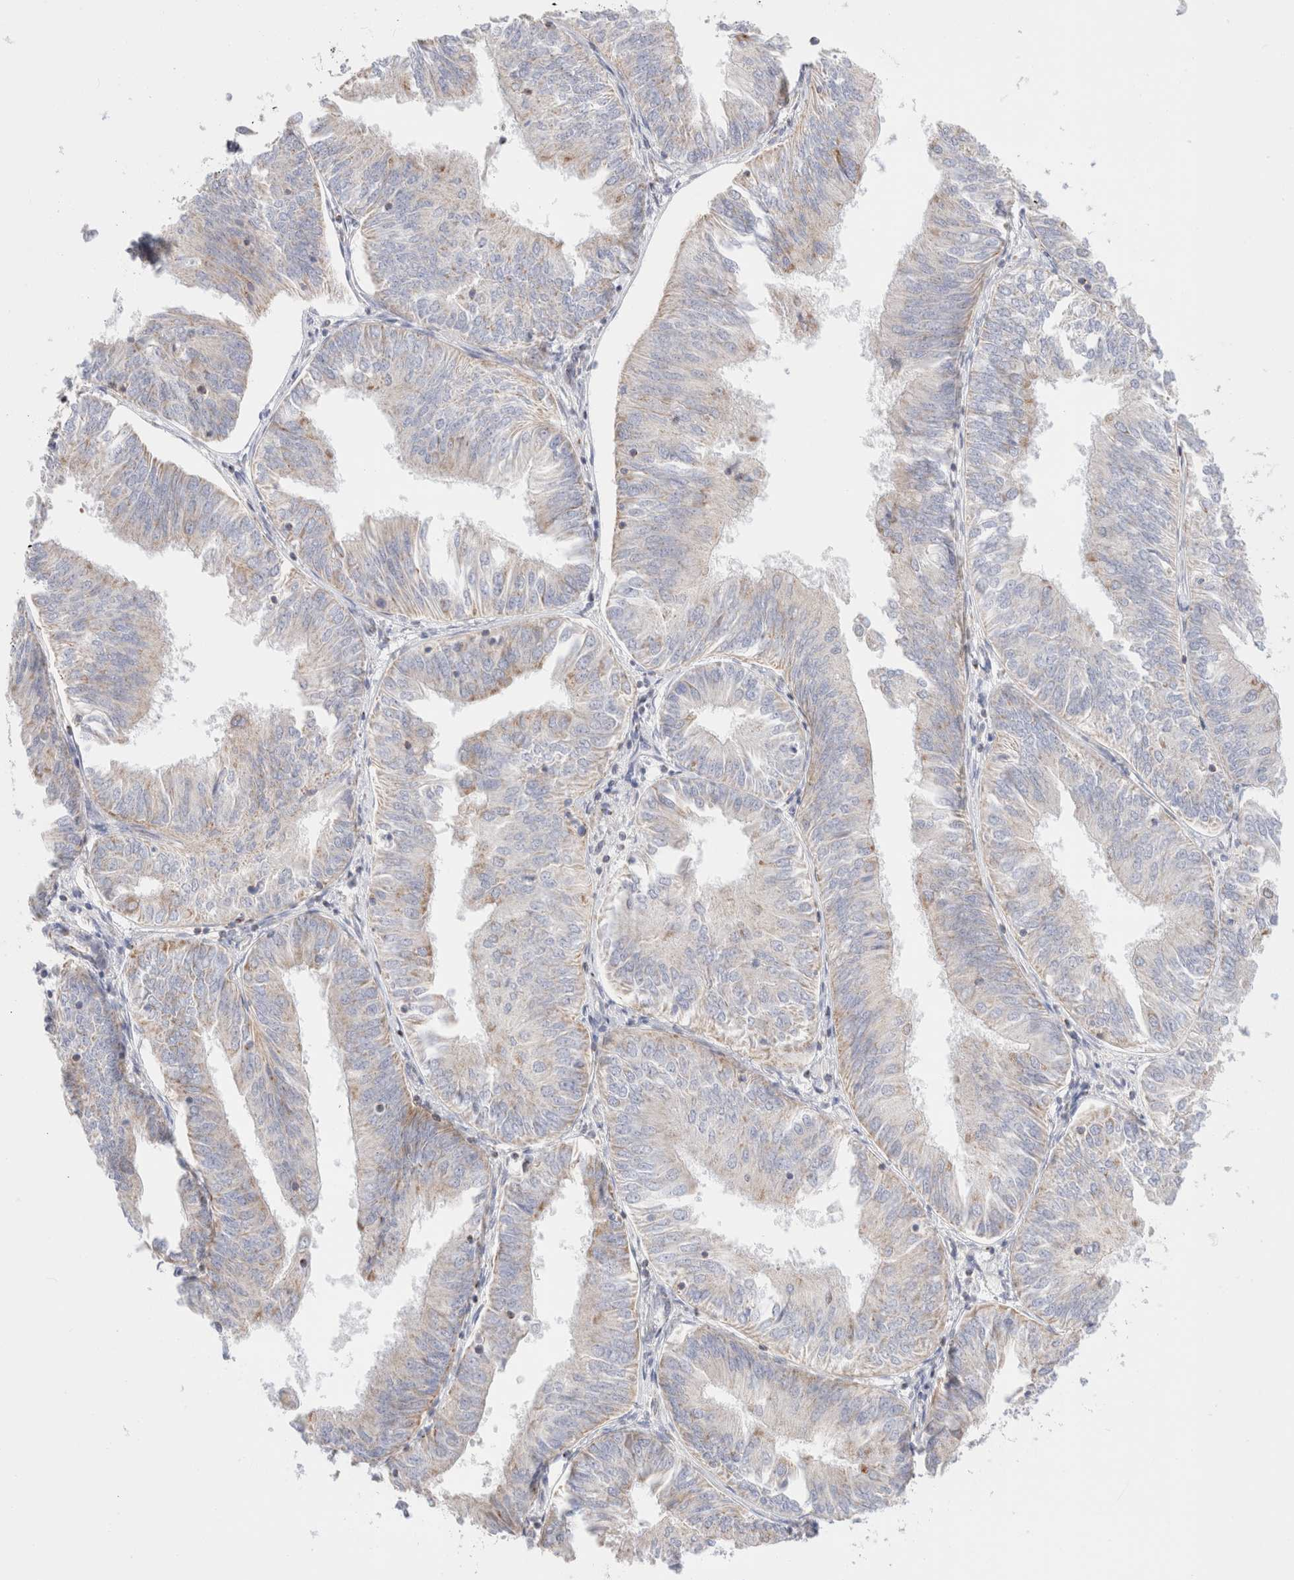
{"staining": {"intensity": "weak", "quantity": "25%-75%", "location": "cytoplasmic/membranous"}, "tissue": "endometrial cancer", "cell_type": "Tumor cells", "image_type": "cancer", "snomed": [{"axis": "morphology", "description": "Adenocarcinoma, NOS"}, {"axis": "topography", "description": "Endometrium"}], "caption": "A low amount of weak cytoplasmic/membranous staining is present in approximately 25%-75% of tumor cells in adenocarcinoma (endometrial) tissue. The staining was performed using DAB, with brown indicating positive protein expression. Nuclei are stained blue with hematoxylin.", "gene": "ATP6V1C1", "patient": {"sex": "female", "age": 58}}